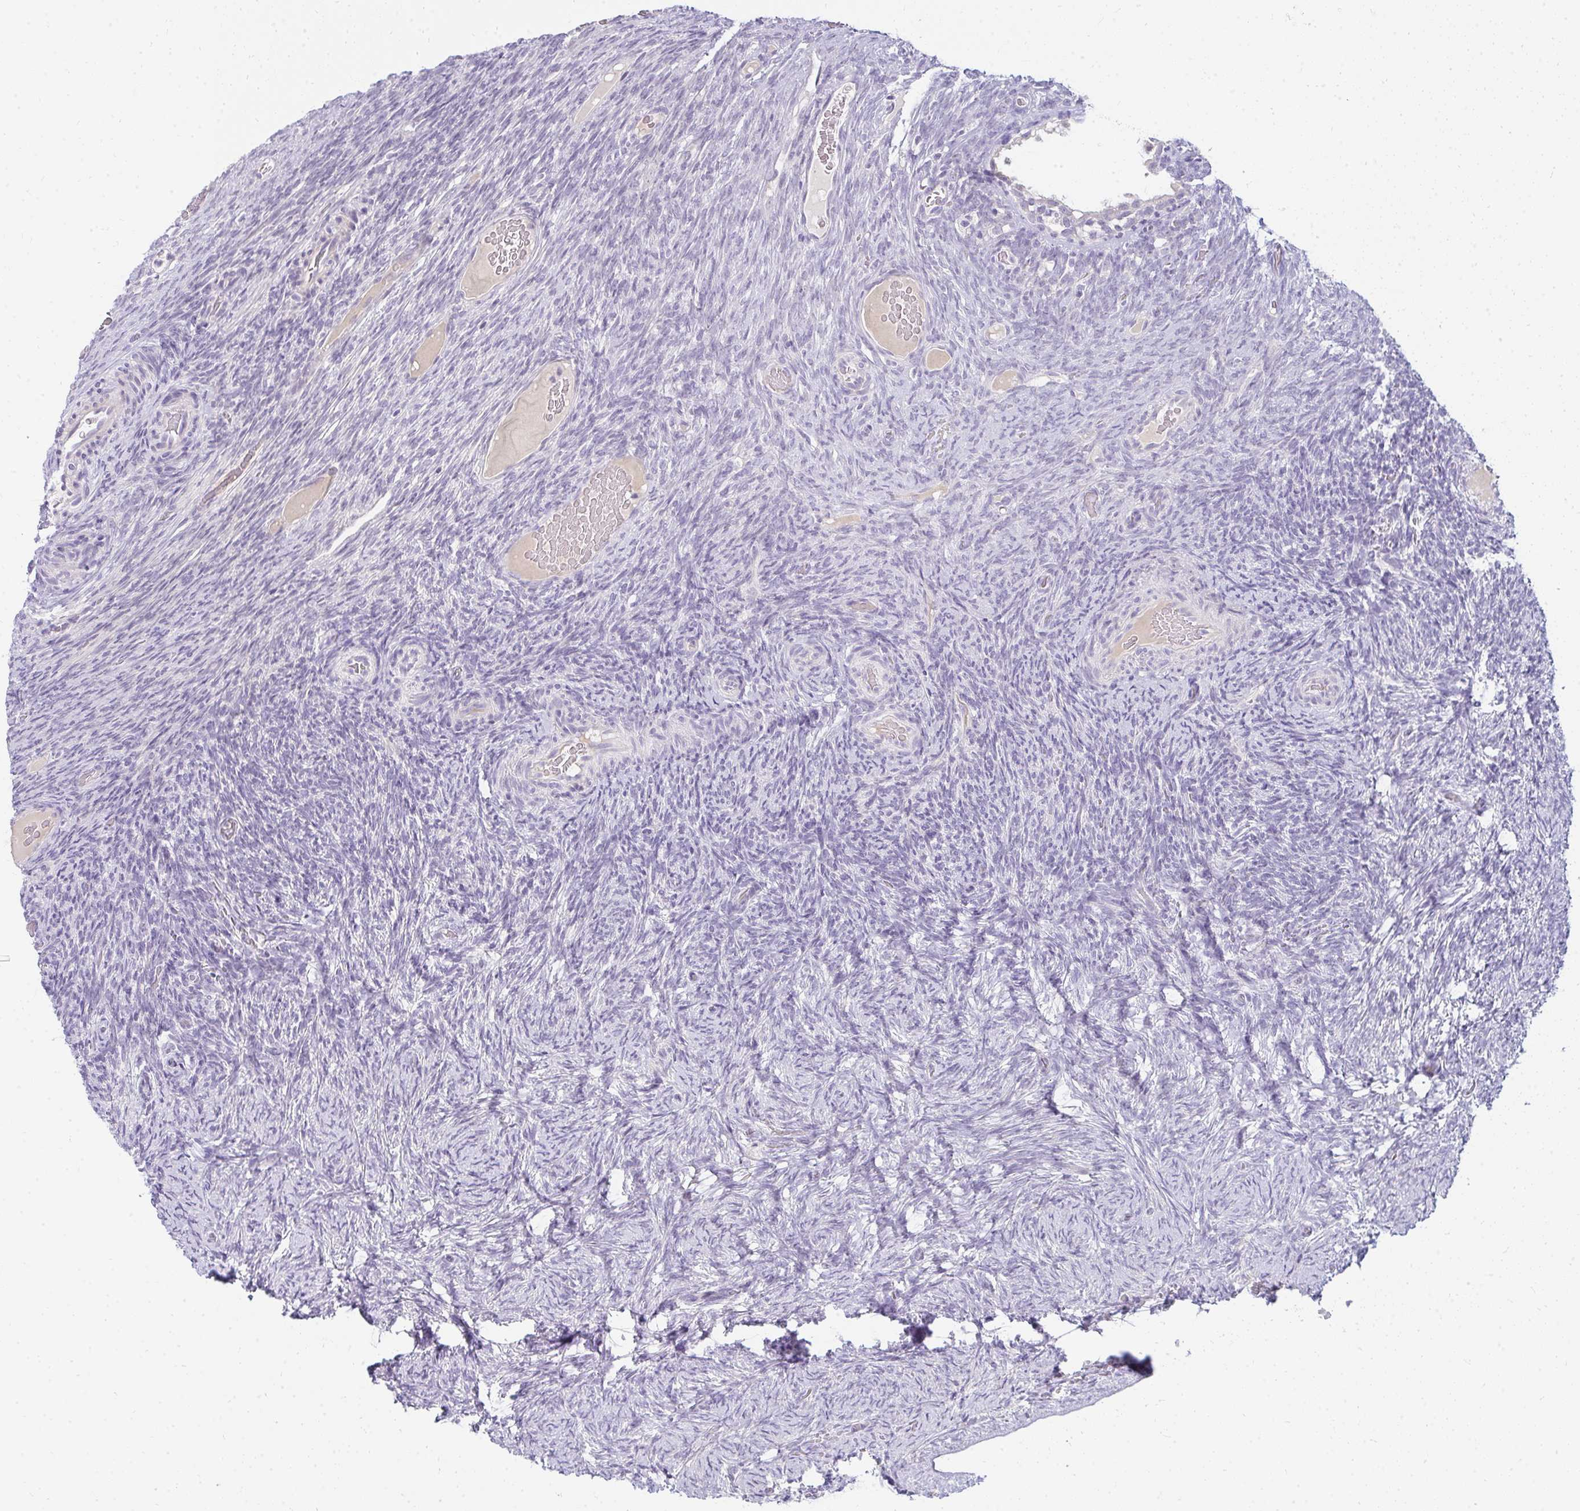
{"staining": {"intensity": "negative", "quantity": "none", "location": "none"}, "tissue": "ovary", "cell_type": "Ovarian stroma cells", "image_type": "normal", "snomed": [{"axis": "morphology", "description": "Normal tissue, NOS"}, {"axis": "topography", "description": "Ovary"}], "caption": "There is no significant expression in ovarian stroma cells of ovary. Brightfield microscopy of immunohistochemistry (IHC) stained with DAB (3,3'-diaminobenzidine) (brown) and hematoxylin (blue), captured at high magnification.", "gene": "PPP1R3G", "patient": {"sex": "female", "age": 34}}